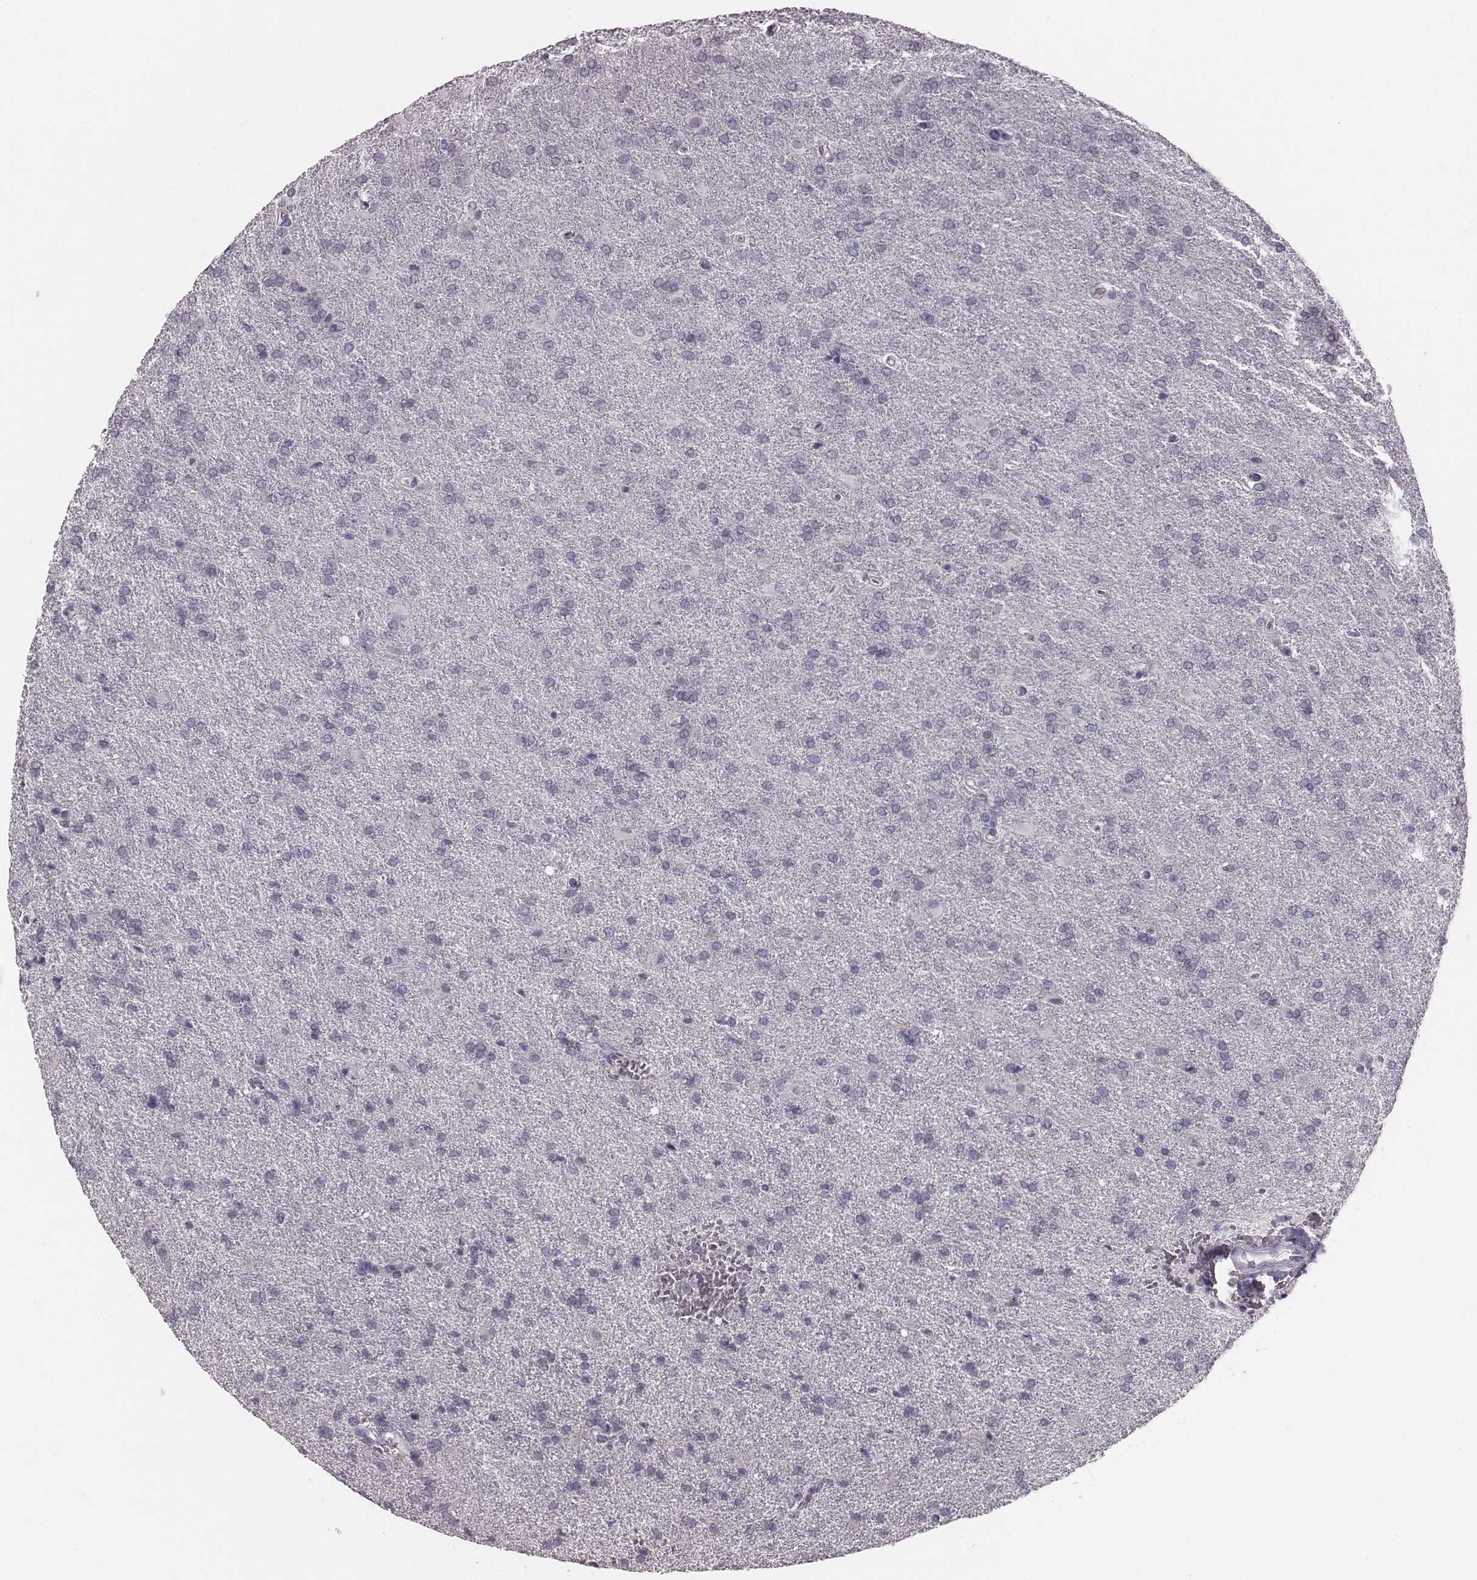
{"staining": {"intensity": "negative", "quantity": "none", "location": "none"}, "tissue": "glioma", "cell_type": "Tumor cells", "image_type": "cancer", "snomed": [{"axis": "morphology", "description": "Glioma, malignant, High grade"}, {"axis": "topography", "description": "Brain"}], "caption": "There is no significant staining in tumor cells of glioma.", "gene": "CFTR", "patient": {"sex": "male", "age": 68}}